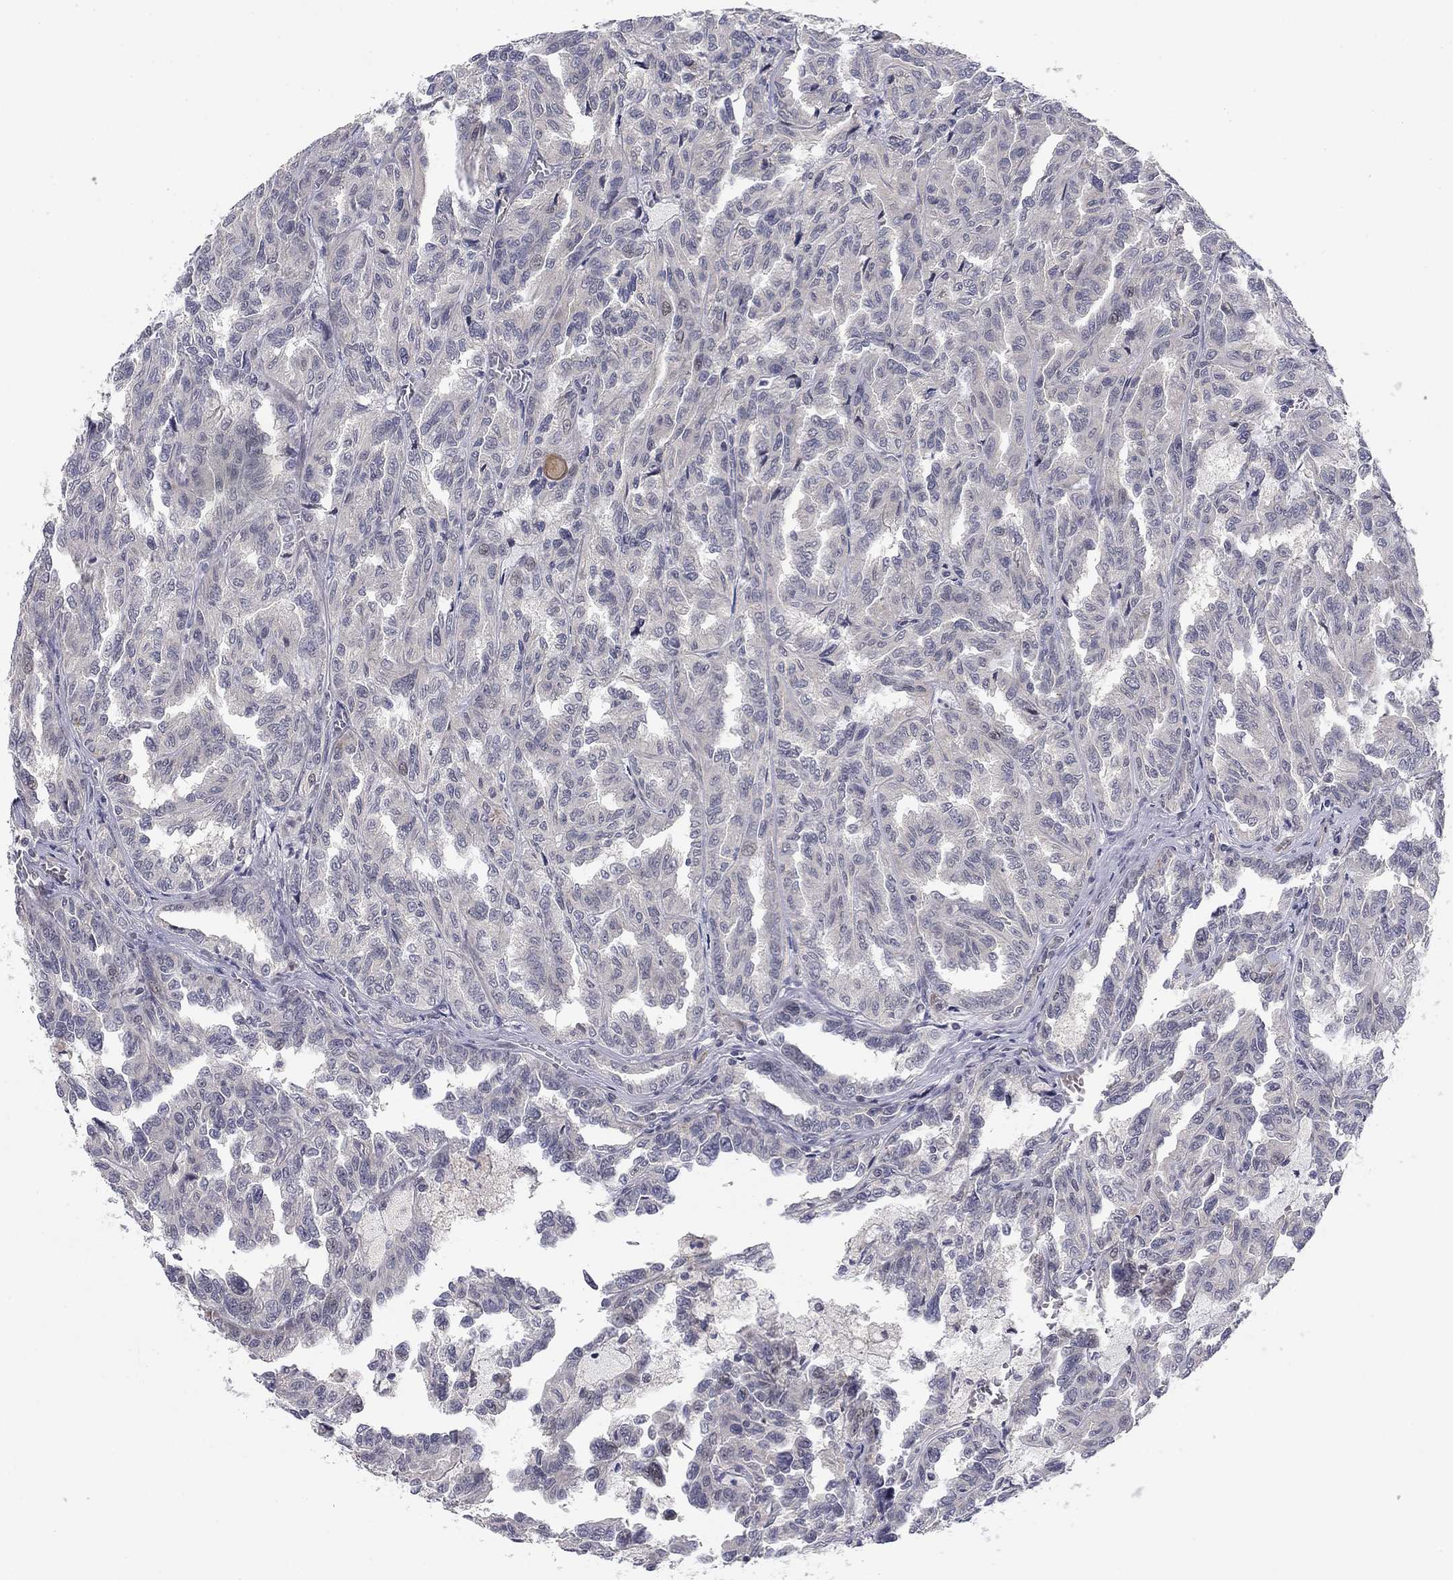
{"staining": {"intensity": "negative", "quantity": "none", "location": "none"}, "tissue": "renal cancer", "cell_type": "Tumor cells", "image_type": "cancer", "snomed": [{"axis": "morphology", "description": "Adenocarcinoma, NOS"}, {"axis": "topography", "description": "Kidney"}], "caption": "This is an immunohistochemistry histopathology image of human renal cancer (adenocarcinoma). There is no expression in tumor cells.", "gene": "BCL11A", "patient": {"sex": "male", "age": 79}}